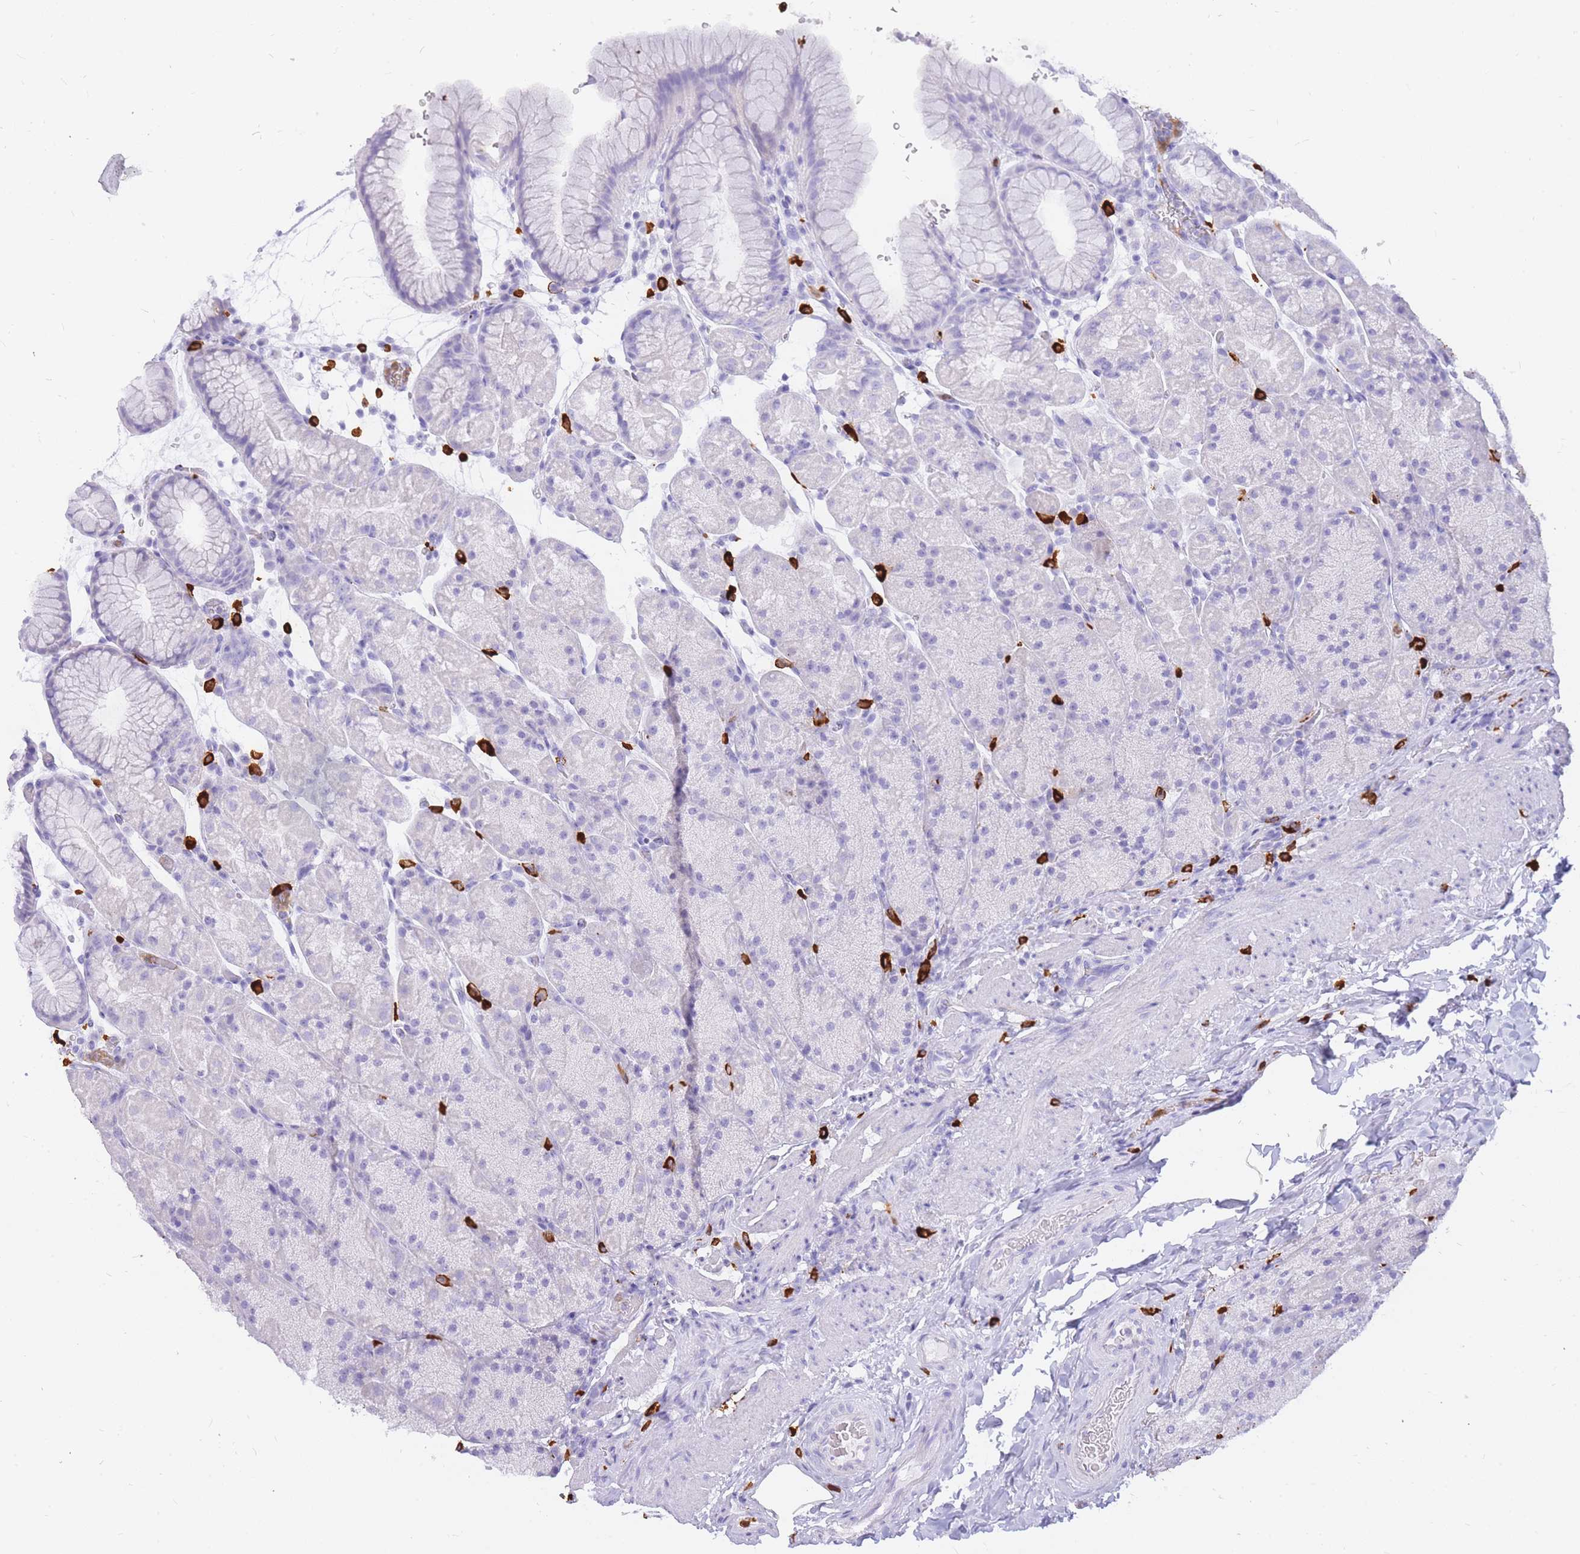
{"staining": {"intensity": "negative", "quantity": "none", "location": "none"}, "tissue": "stomach", "cell_type": "Glandular cells", "image_type": "normal", "snomed": [{"axis": "morphology", "description": "Normal tissue, NOS"}, {"axis": "topography", "description": "Stomach, upper"}, {"axis": "topography", "description": "Stomach, lower"}], "caption": "This is a image of immunohistochemistry (IHC) staining of unremarkable stomach, which shows no positivity in glandular cells. (Brightfield microscopy of DAB immunohistochemistry (IHC) at high magnification).", "gene": "HERC1", "patient": {"sex": "male", "age": 67}}